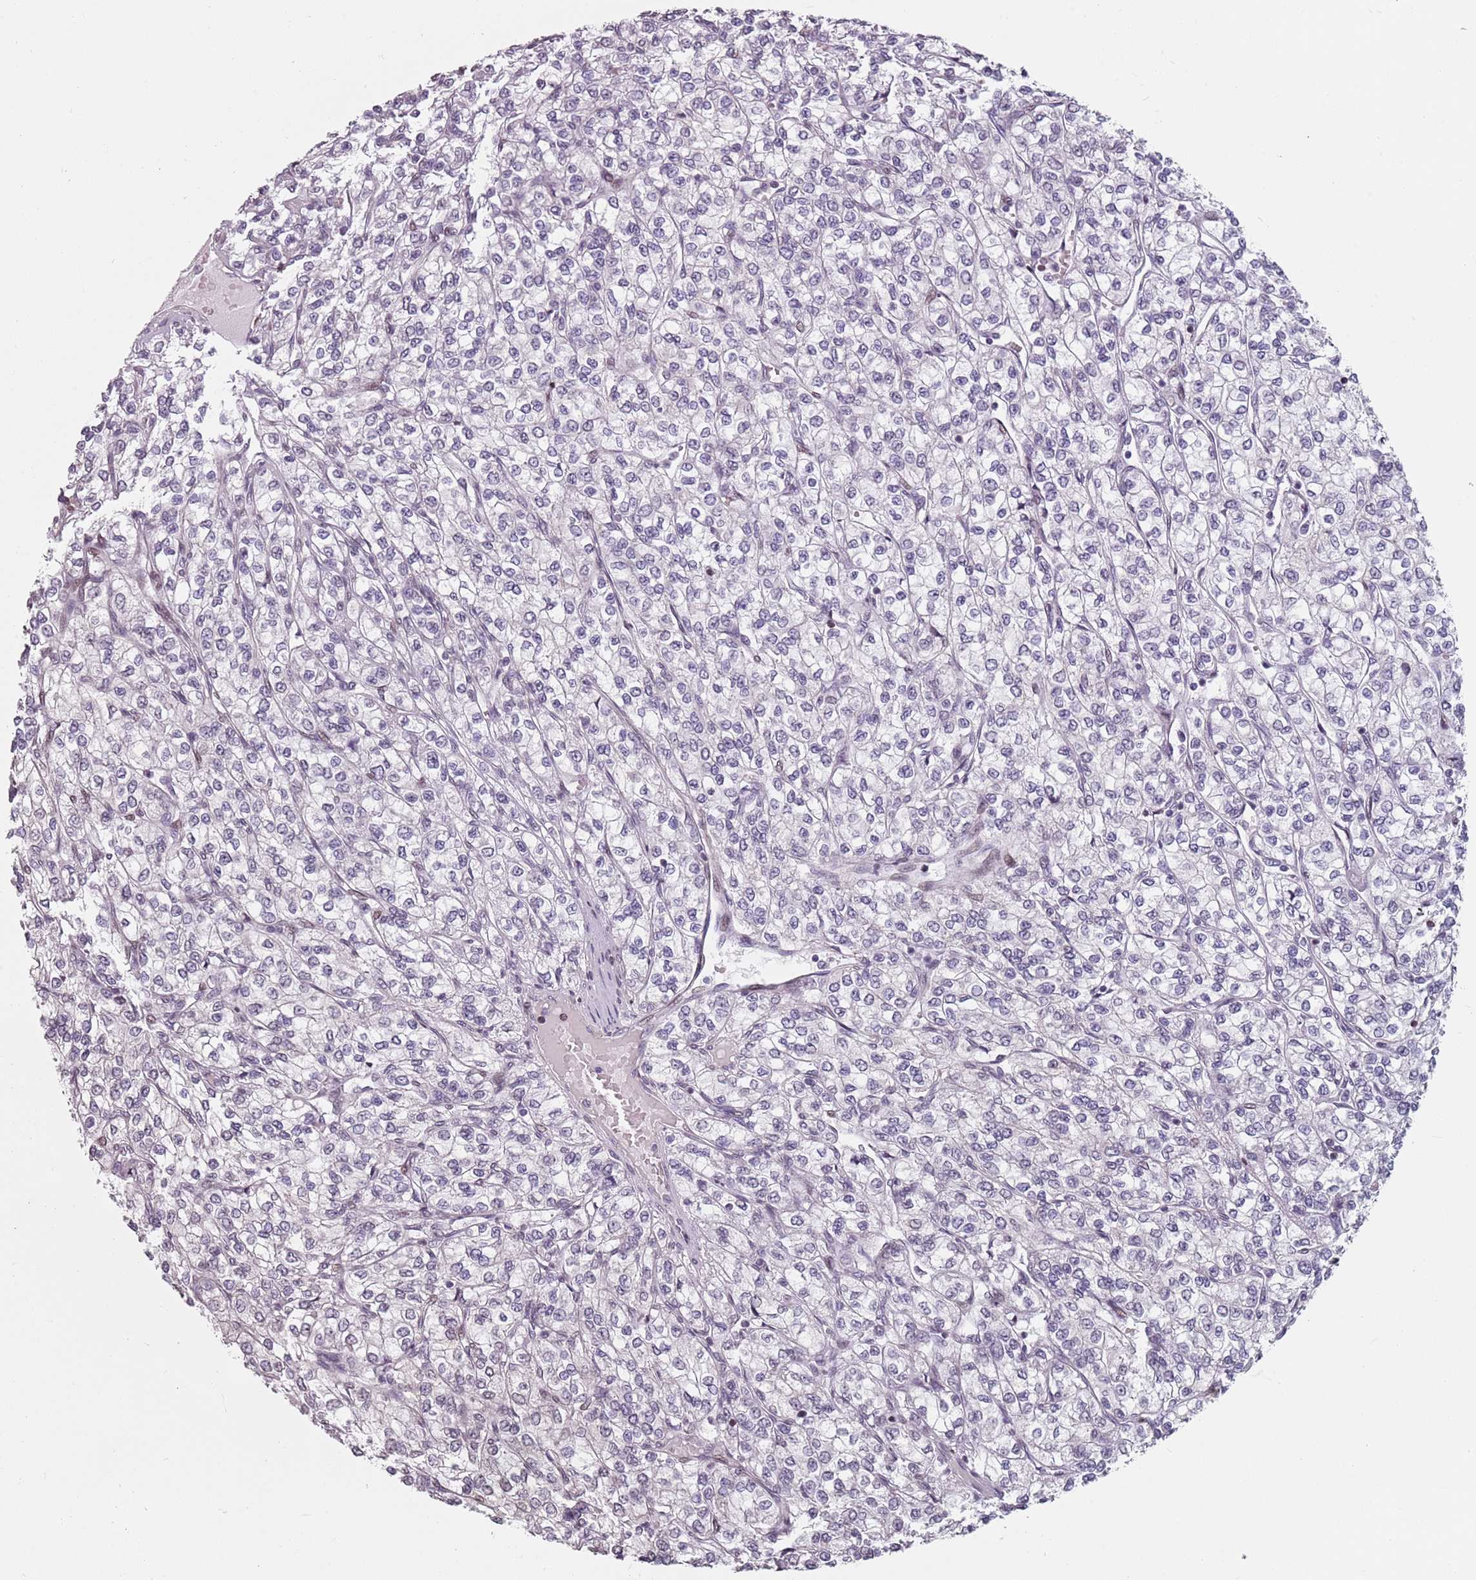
{"staining": {"intensity": "negative", "quantity": "none", "location": "none"}, "tissue": "renal cancer", "cell_type": "Tumor cells", "image_type": "cancer", "snomed": [{"axis": "morphology", "description": "Adenocarcinoma, NOS"}, {"axis": "topography", "description": "Kidney"}], "caption": "A histopathology image of human adenocarcinoma (renal) is negative for staining in tumor cells. (DAB (3,3'-diaminobenzidine) immunohistochemistry with hematoxylin counter stain).", "gene": "TMC4", "patient": {"sex": "male", "age": 80}}